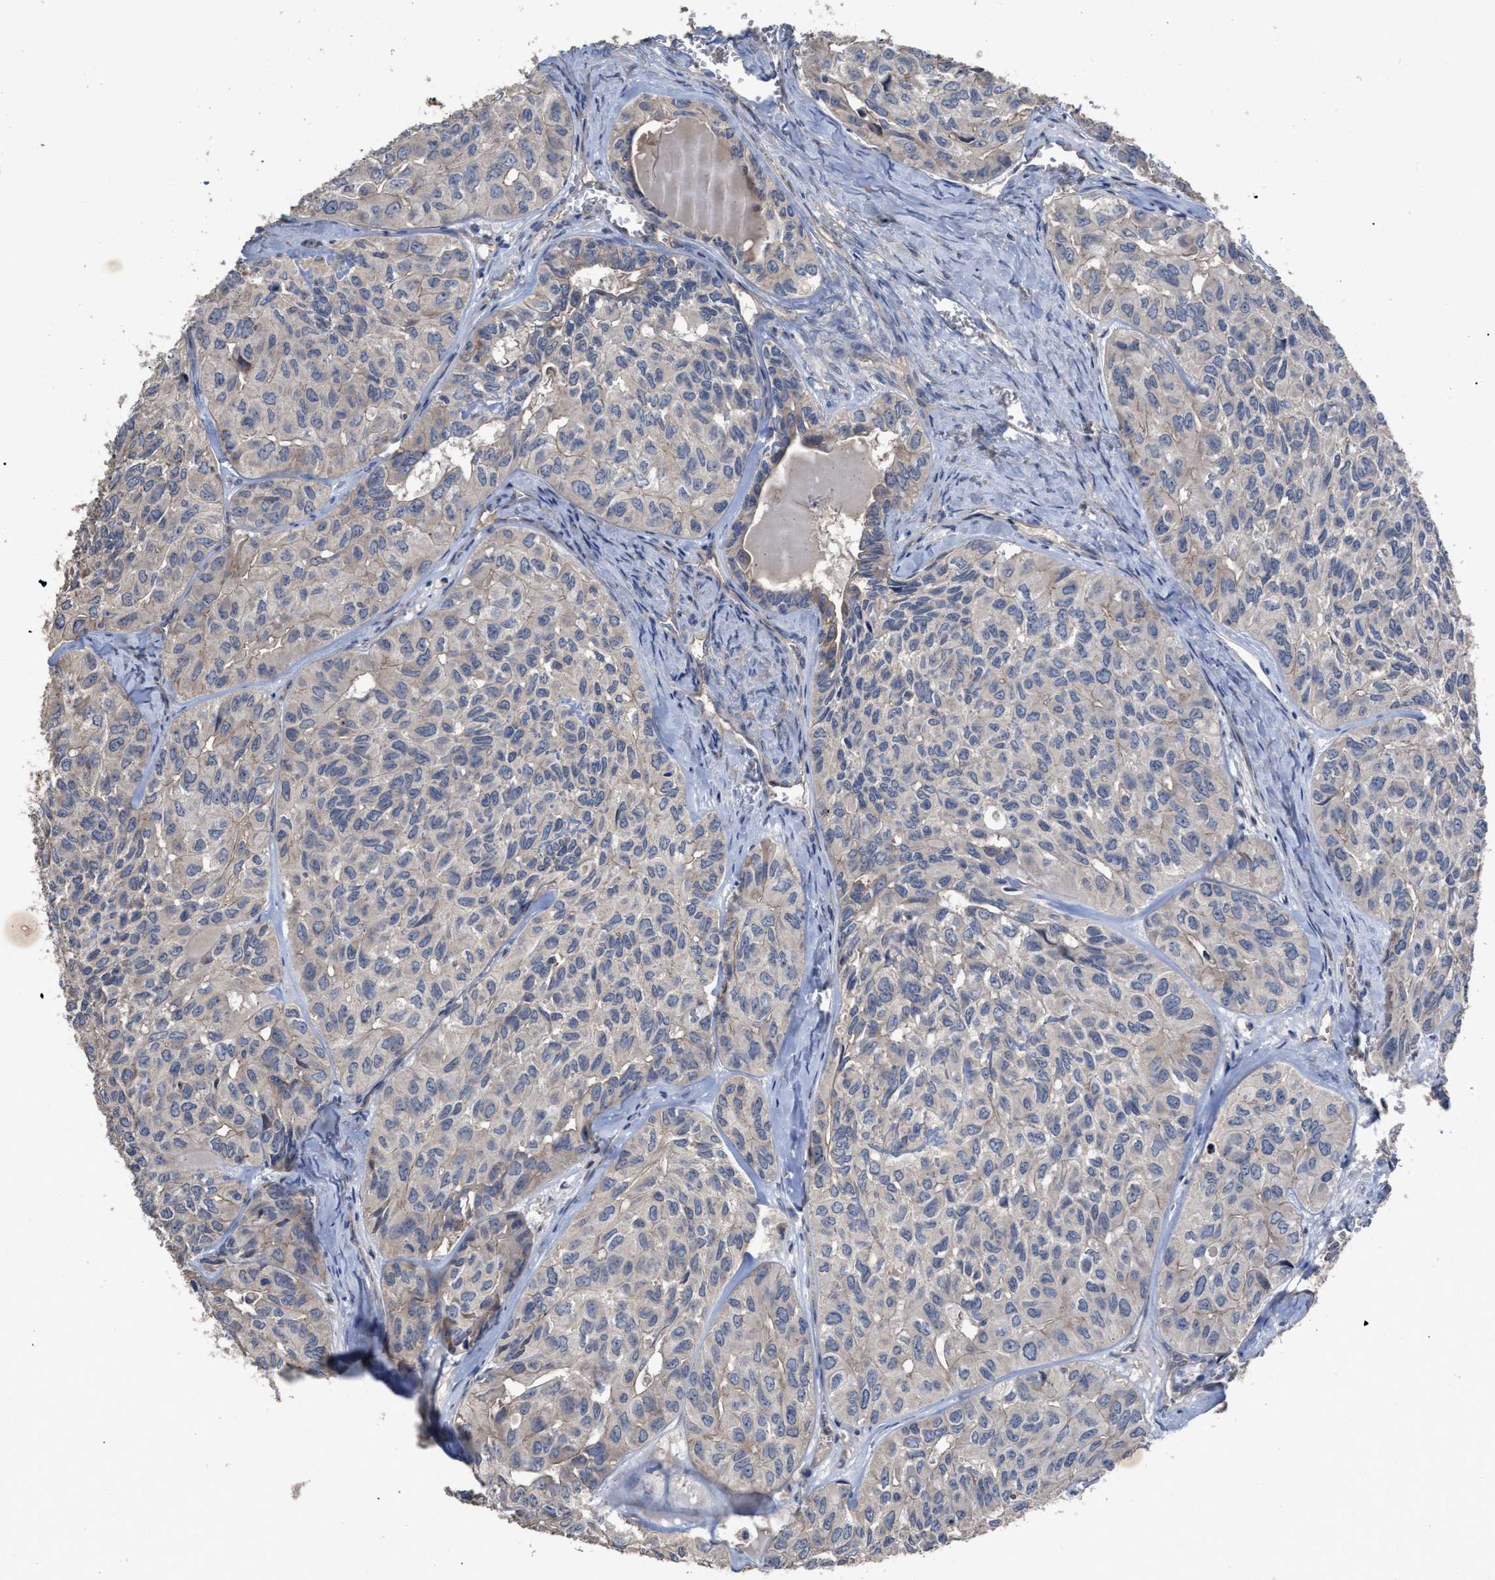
{"staining": {"intensity": "negative", "quantity": "none", "location": "none"}, "tissue": "head and neck cancer", "cell_type": "Tumor cells", "image_type": "cancer", "snomed": [{"axis": "morphology", "description": "Adenocarcinoma, NOS"}, {"axis": "topography", "description": "Salivary gland, NOS"}, {"axis": "topography", "description": "Head-Neck"}], "caption": "Micrograph shows no significant protein positivity in tumor cells of head and neck adenocarcinoma.", "gene": "BTN2A1", "patient": {"sex": "female", "age": 76}}